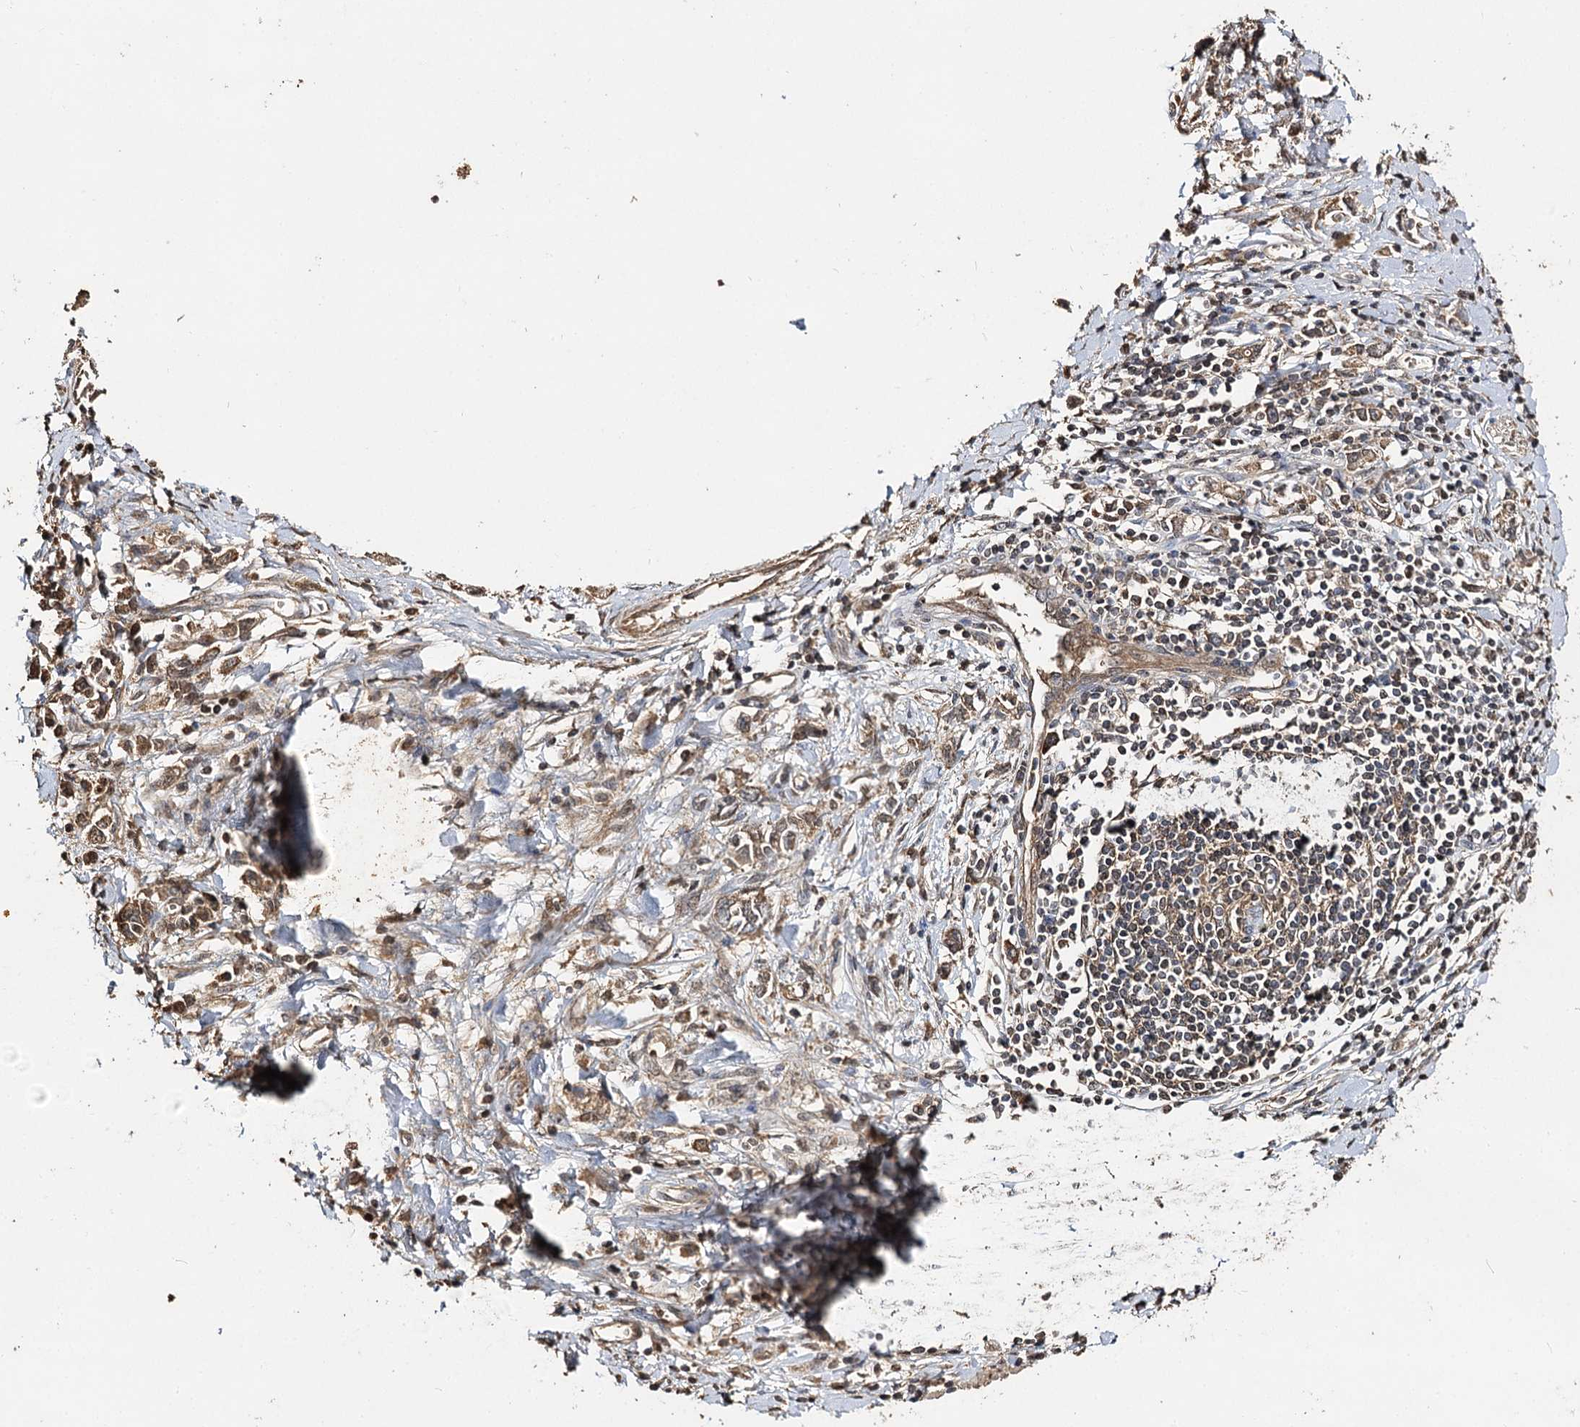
{"staining": {"intensity": "moderate", "quantity": ">75%", "location": "cytoplasmic/membranous"}, "tissue": "stomach cancer", "cell_type": "Tumor cells", "image_type": "cancer", "snomed": [{"axis": "morphology", "description": "Adenocarcinoma, NOS"}, {"axis": "topography", "description": "Stomach"}], "caption": "This is an image of immunohistochemistry staining of adenocarcinoma (stomach), which shows moderate expression in the cytoplasmic/membranous of tumor cells.", "gene": "ARL13A", "patient": {"sex": "female", "age": 76}}